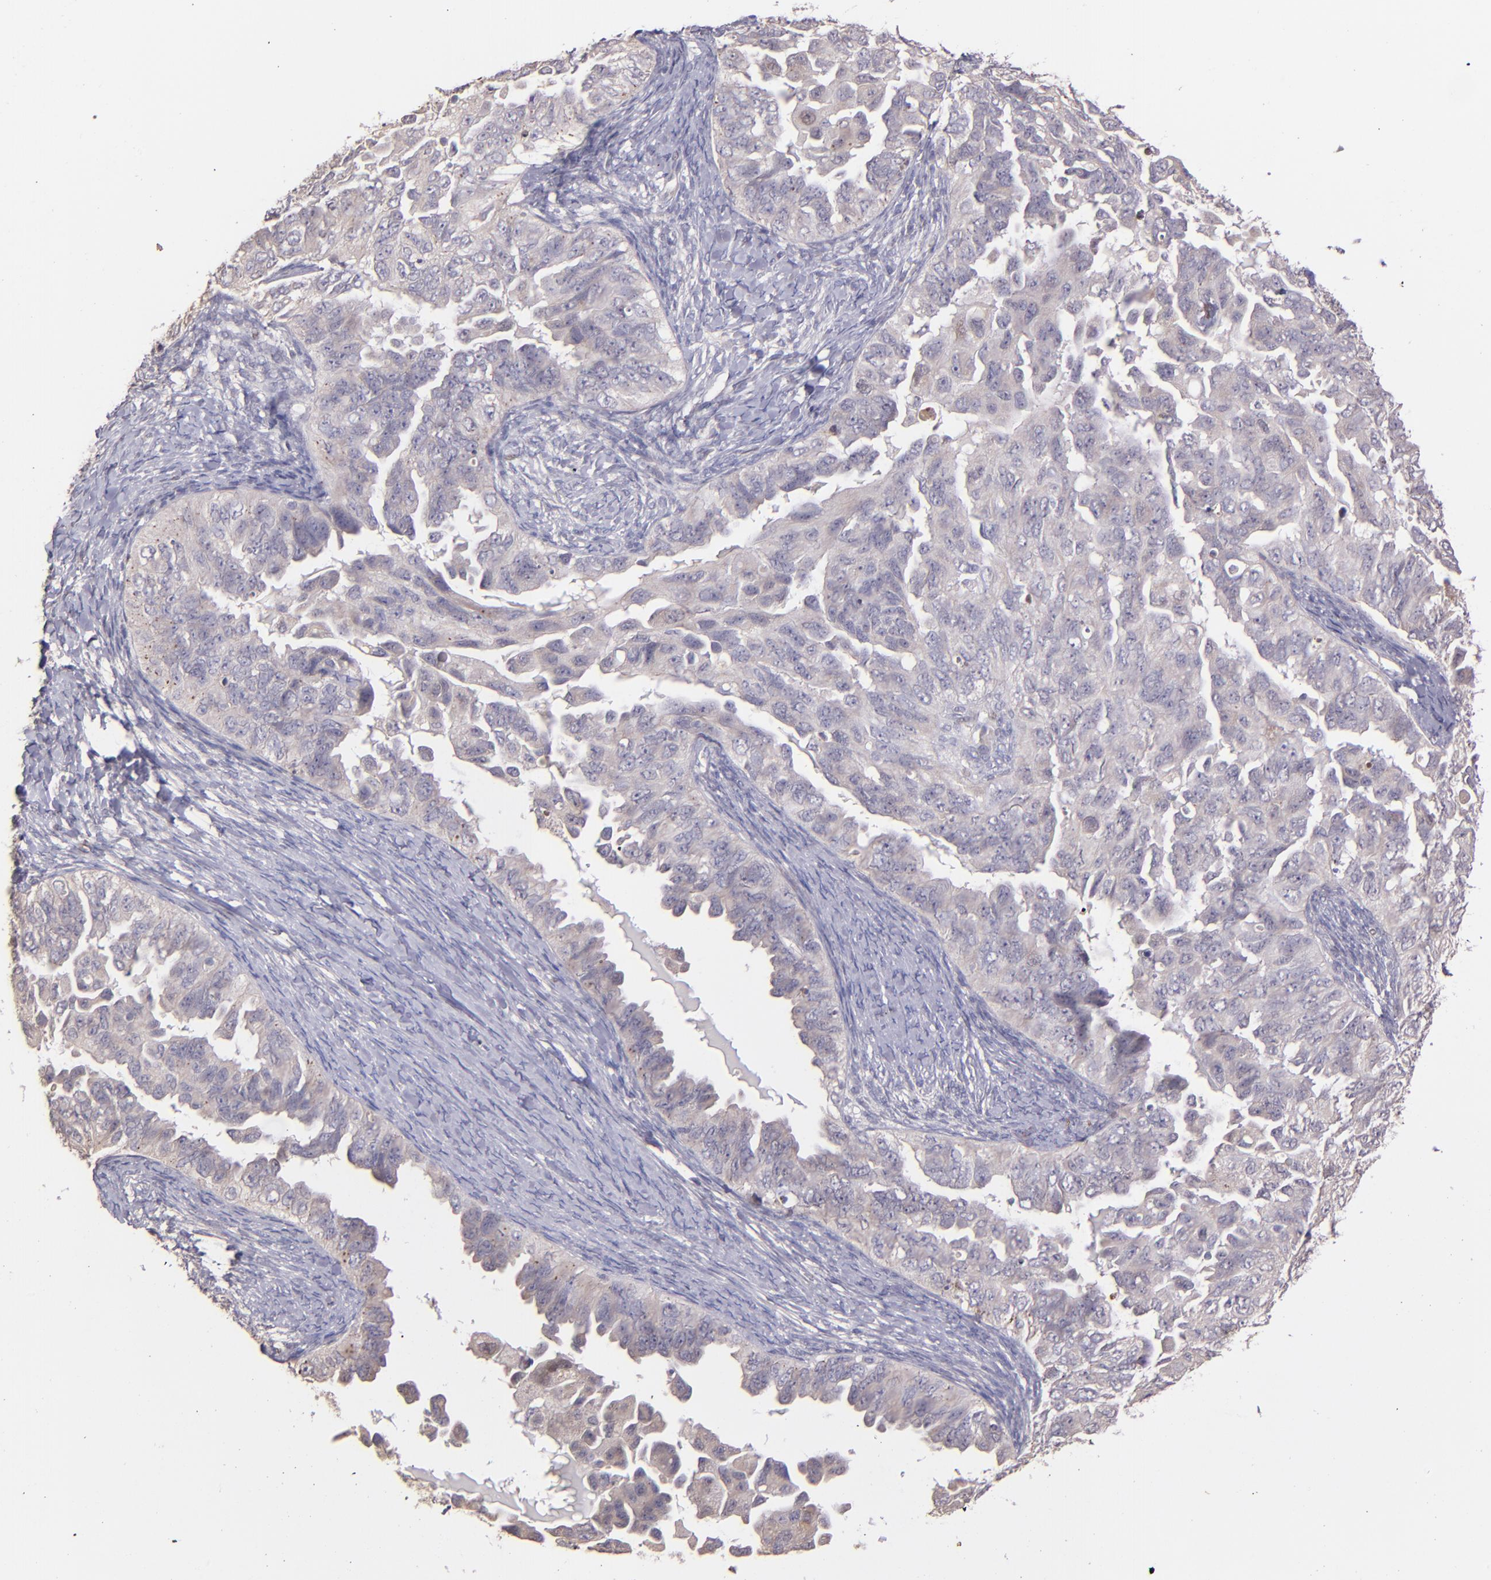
{"staining": {"intensity": "weak", "quantity": "<25%", "location": "cytoplasmic/membranous"}, "tissue": "ovarian cancer", "cell_type": "Tumor cells", "image_type": "cancer", "snomed": [{"axis": "morphology", "description": "Cystadenocarcinoma, serous, NOS"}, {"axis": "topography", "description": "Ovary"}], "caption": "This is an IHC image of human serous cystadenocarcinoma (ovarian). There is no expression in tumor cells.", "gene": "NUP62CL", "patient": {"sex": "female", "age": 82}}